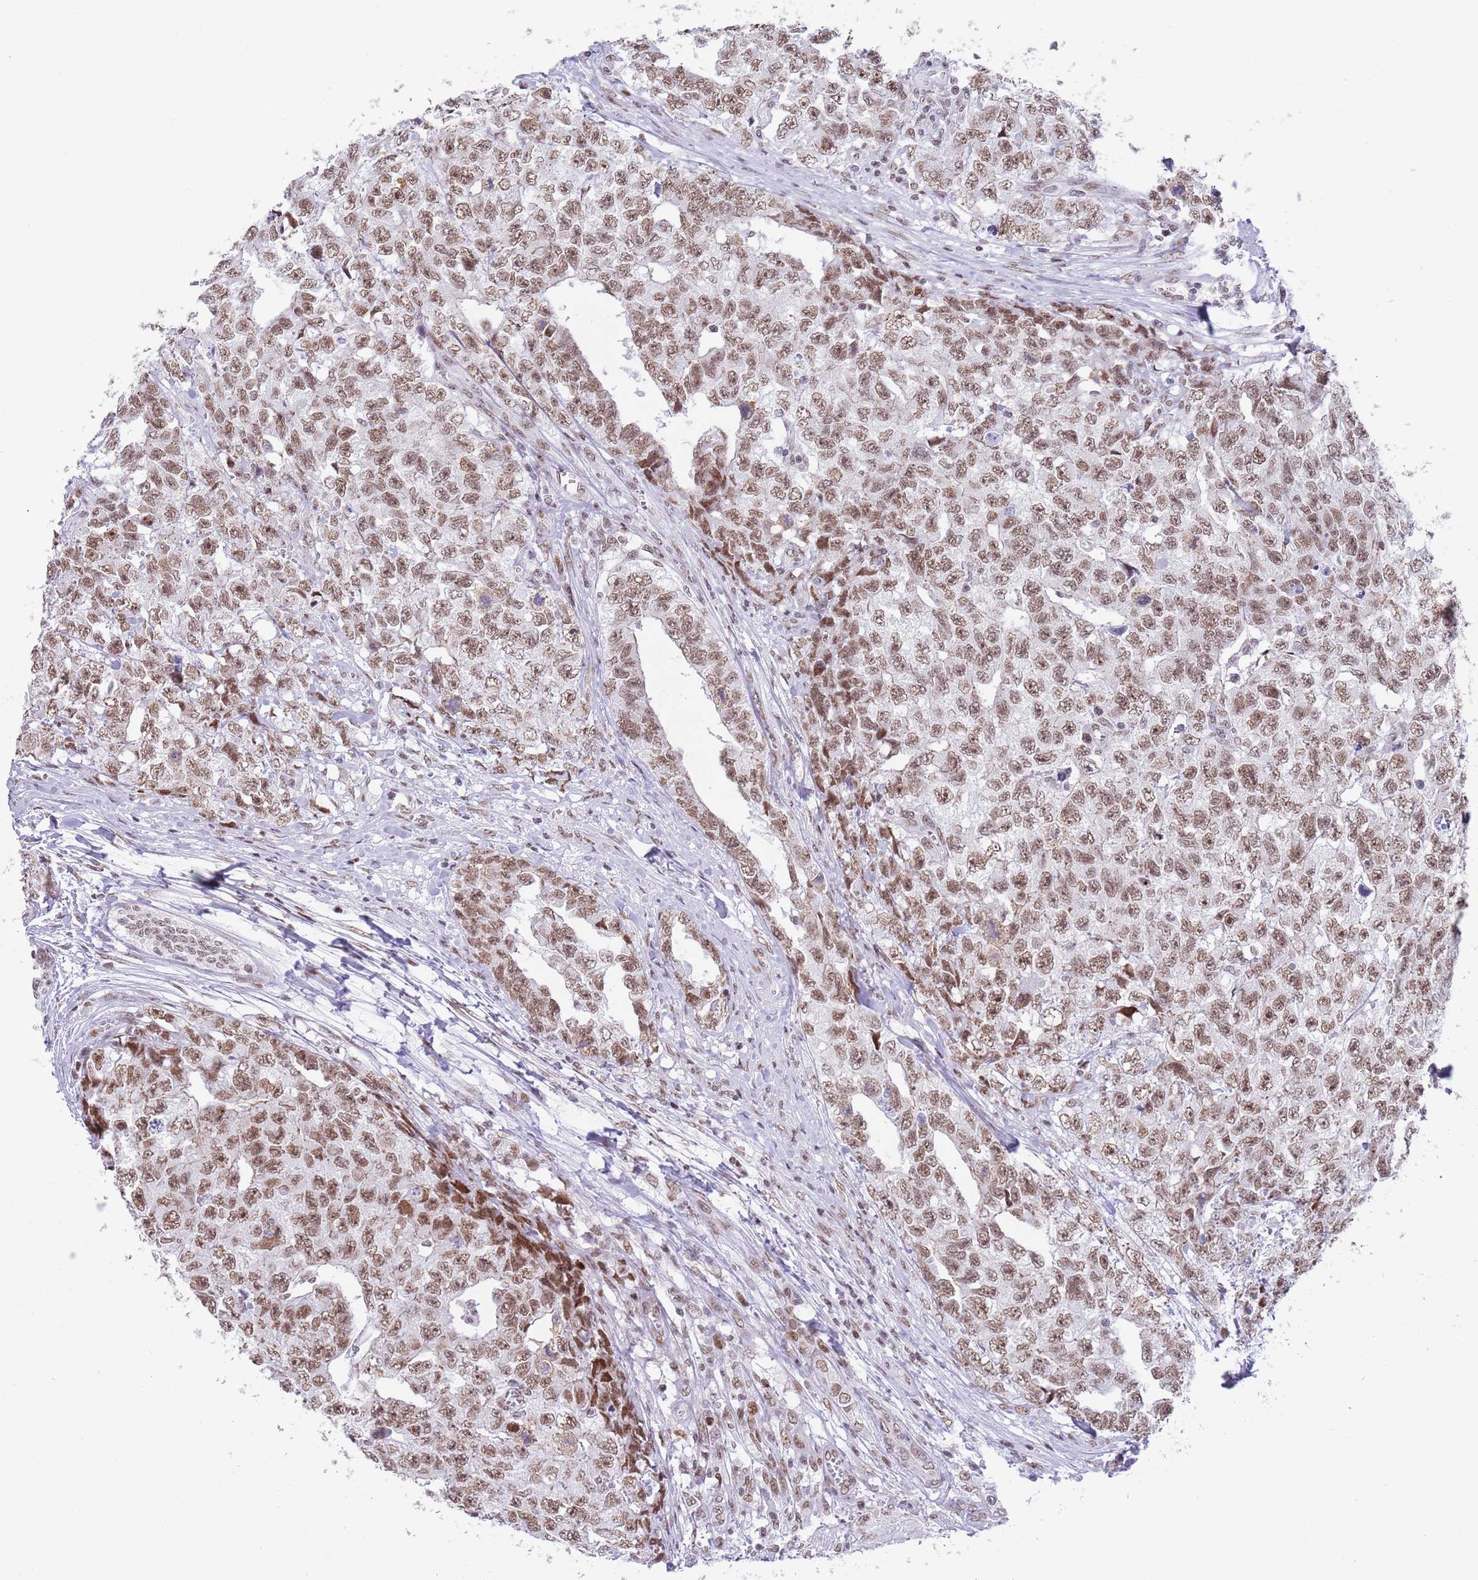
{"staining": {"intensity": "moderate", "quantity": ">75%", "location": "nuclear"}, "tissue": "testis cancer", "cell_type": "Tumor cells", "image_type": "cancer", "snomed": [{"axis": "morphology", "description": "Carcinoma, Embryonal, NOS"}, {"axis": "topography", "description": "Testis"}], "caption": "DAB (3,3'-diaminobenzidine) immunohistochemical staining of human testis cancer (embryonal carcinoma) displays moderate nuclear protein positivity in about >75% of tumor cells. (Brightfield microscopy of DAB IHC at high magnification).", "gene": "ZNF382", "patient": {"sex": "male", "age": 31}}